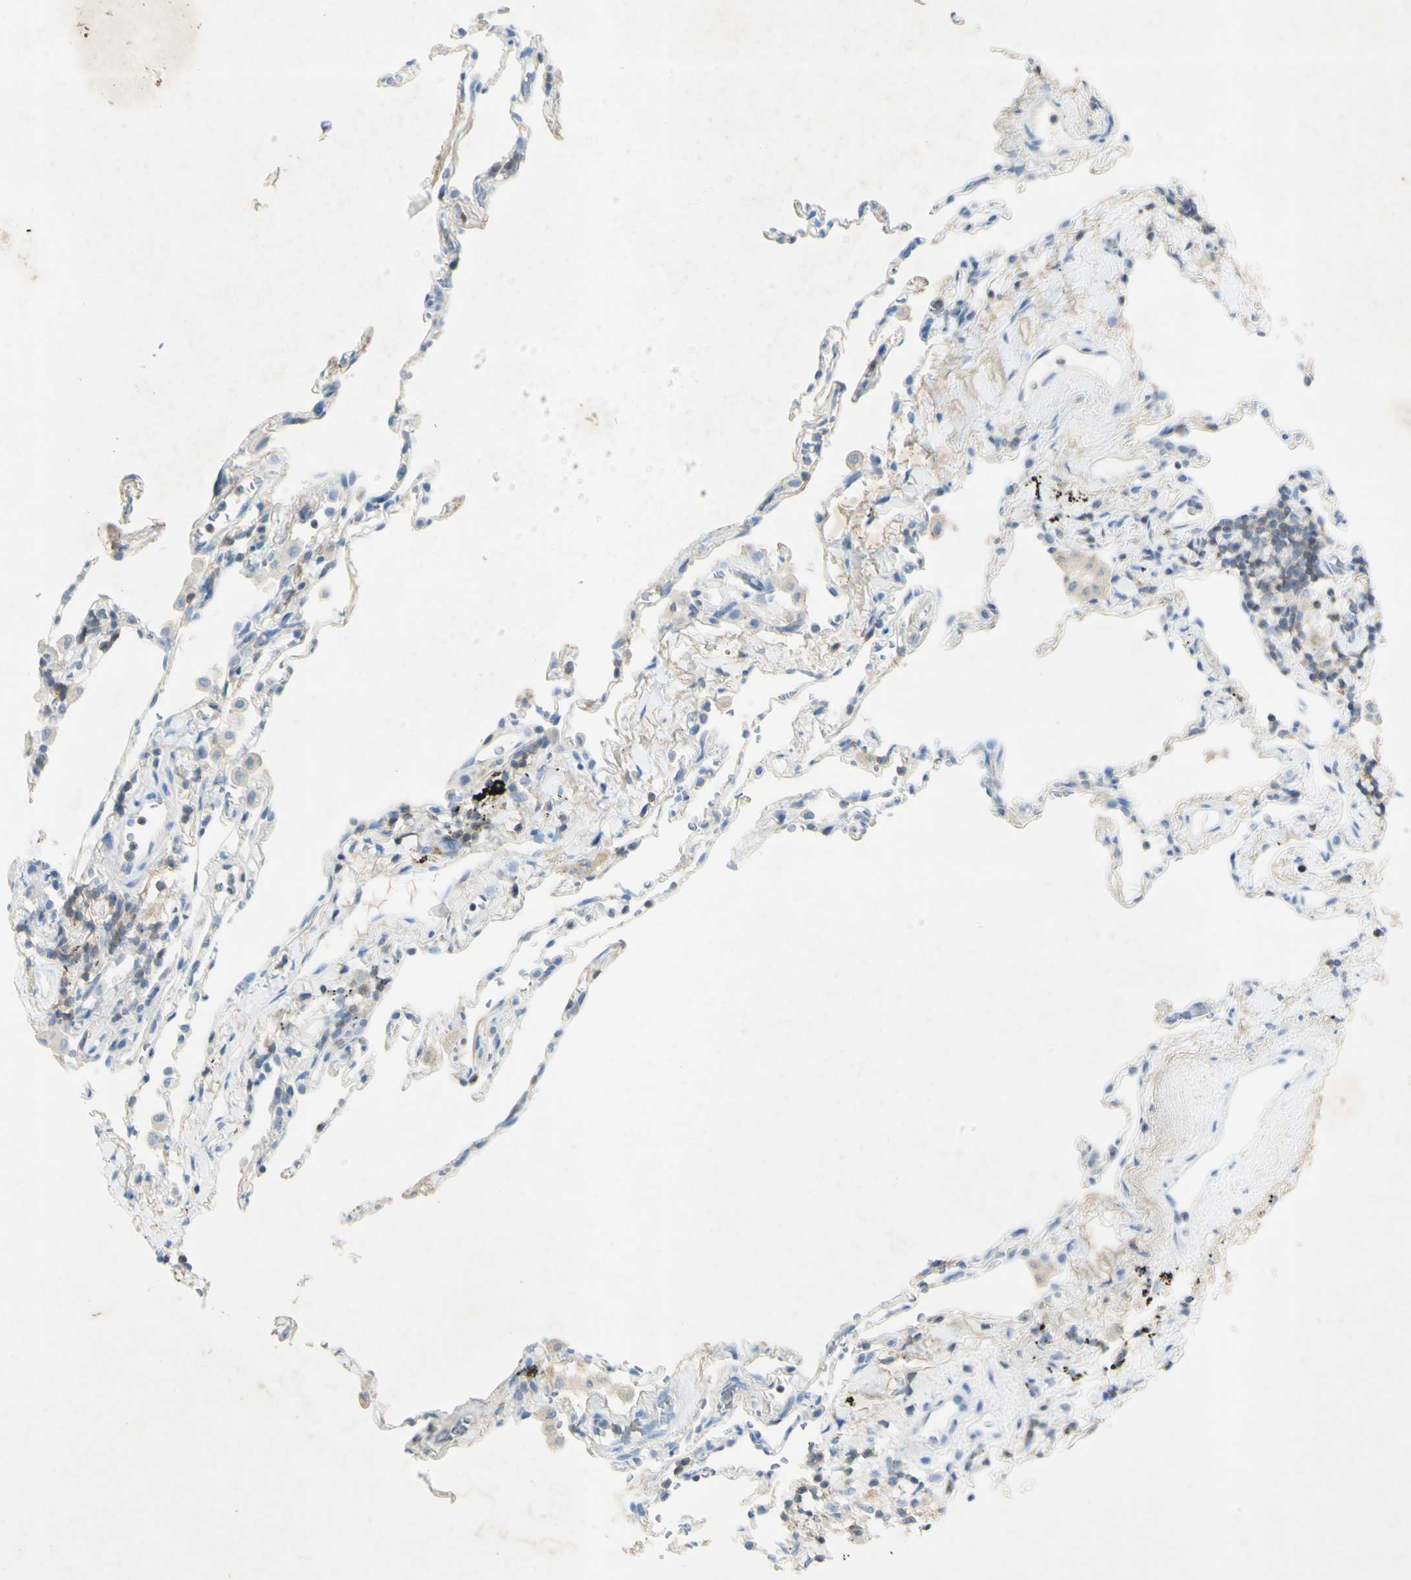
{"staining": {"intensity": "weak", "quantity": ">75%", "location": "cytoplasmic/membranous"}, "tissue": "lung", "cell_type": "Alveolar cells", "image_type": "normal", "snomed": [{"axis": "morphology", "description": "Normal tissue, NOS"}, {"axis": "topography", "description": "Lung"}], "caption": "A low amount of weak cytoplasmic/membranous positivity is present in about >75% of alveolar cells in benign lung. Ihc stains the protein in brown and the nuclei are stained blue.", "gene": "GDF15", "patient": {"sex": "male", "age": 59}}